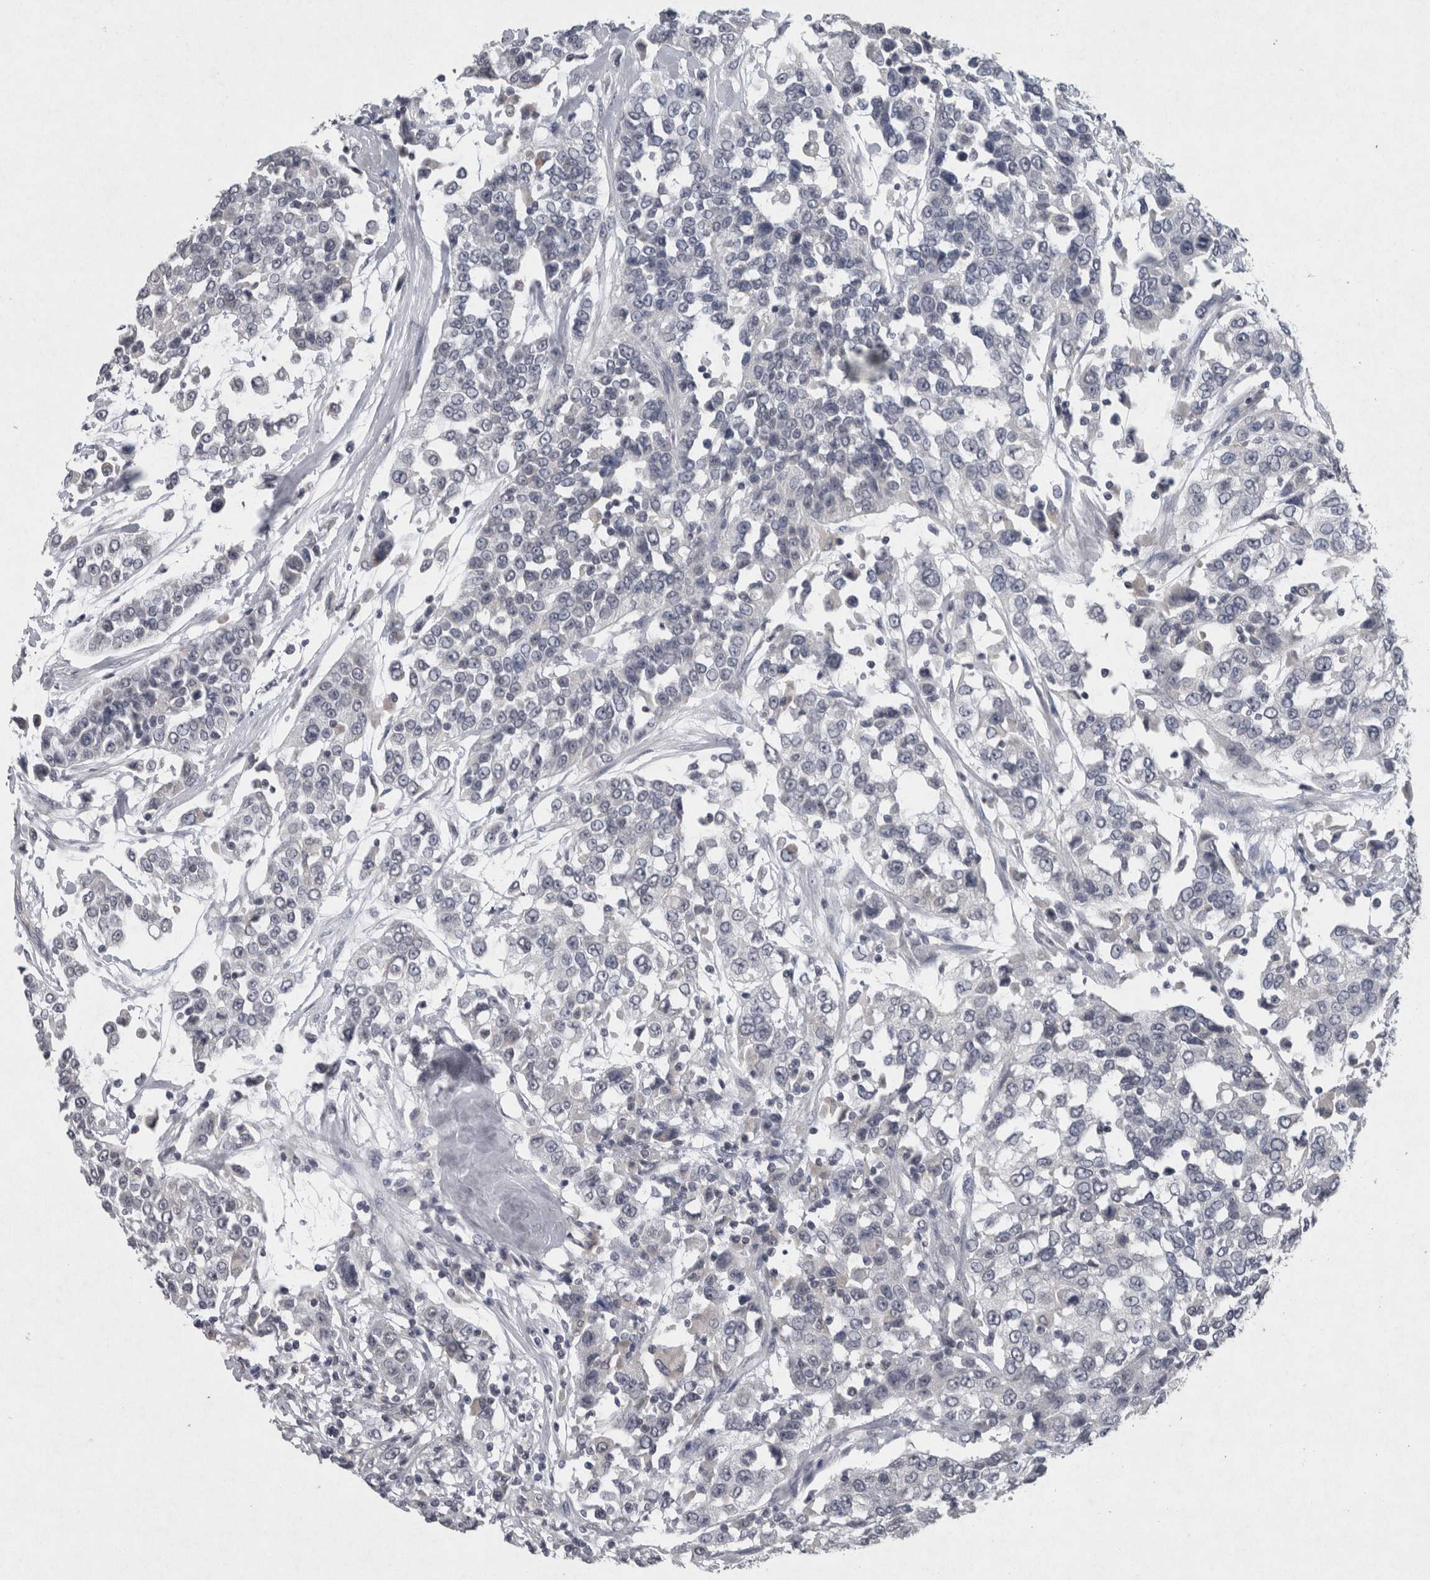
{"staining": {"intensity": "negative", "quantity": "none", "location": "none"}, "tissue": "urothelial cancer", "cell_type": "Tumor cells", "image_type": "cancer", "snomed": [{"axis": "morphology", "description": "Urothelial carcinoma, High grade"}, {"axis": "topography", "description": "Urinary bladder"}], "caption": "Immunohistochemistry (IHC) image of high-grade urothelial carcinoma stained for a protein (brown), which demonstrates no staining in tumor cells.", "gene": "WNT7A", "patient": {"sex": "female", "age": 80}}